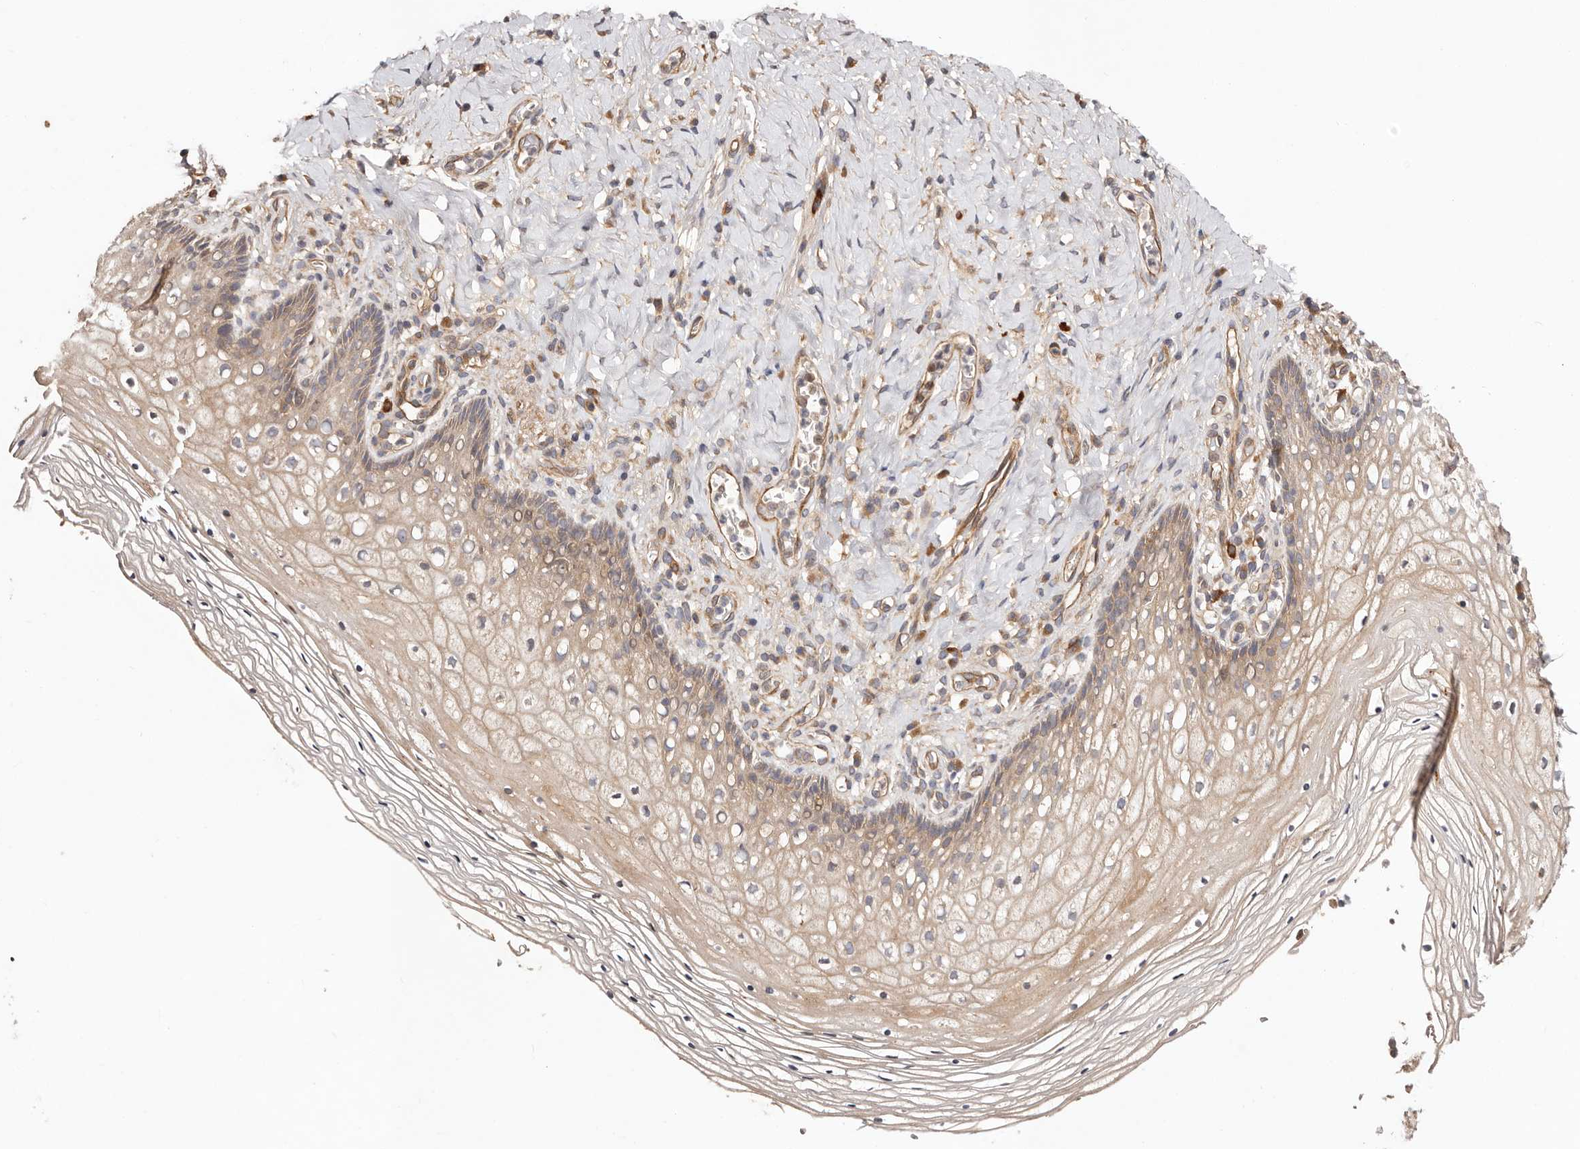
{"staining": {"intensity": "moderate", "quantity": "25%-75%", "location": "cytoplasmic/membranous"}, "tissue": "vagina", "cell_type": "Squamous epithelial cells", "image_type": "normal", "snomed": [{"axis": "morphology", "description": "Normal tissue, NOS"}, {"axis": "topography", "description": "Vagina"}], "caption": "High-power microscopy captured an IHC image of normal vagina, revealing moderate cytoplasmic/membranous staining in approximately 25%-75% of squamous epithelial cells.", "gene": "MACF1", "patient": {"sex": "female", "age": 60}}